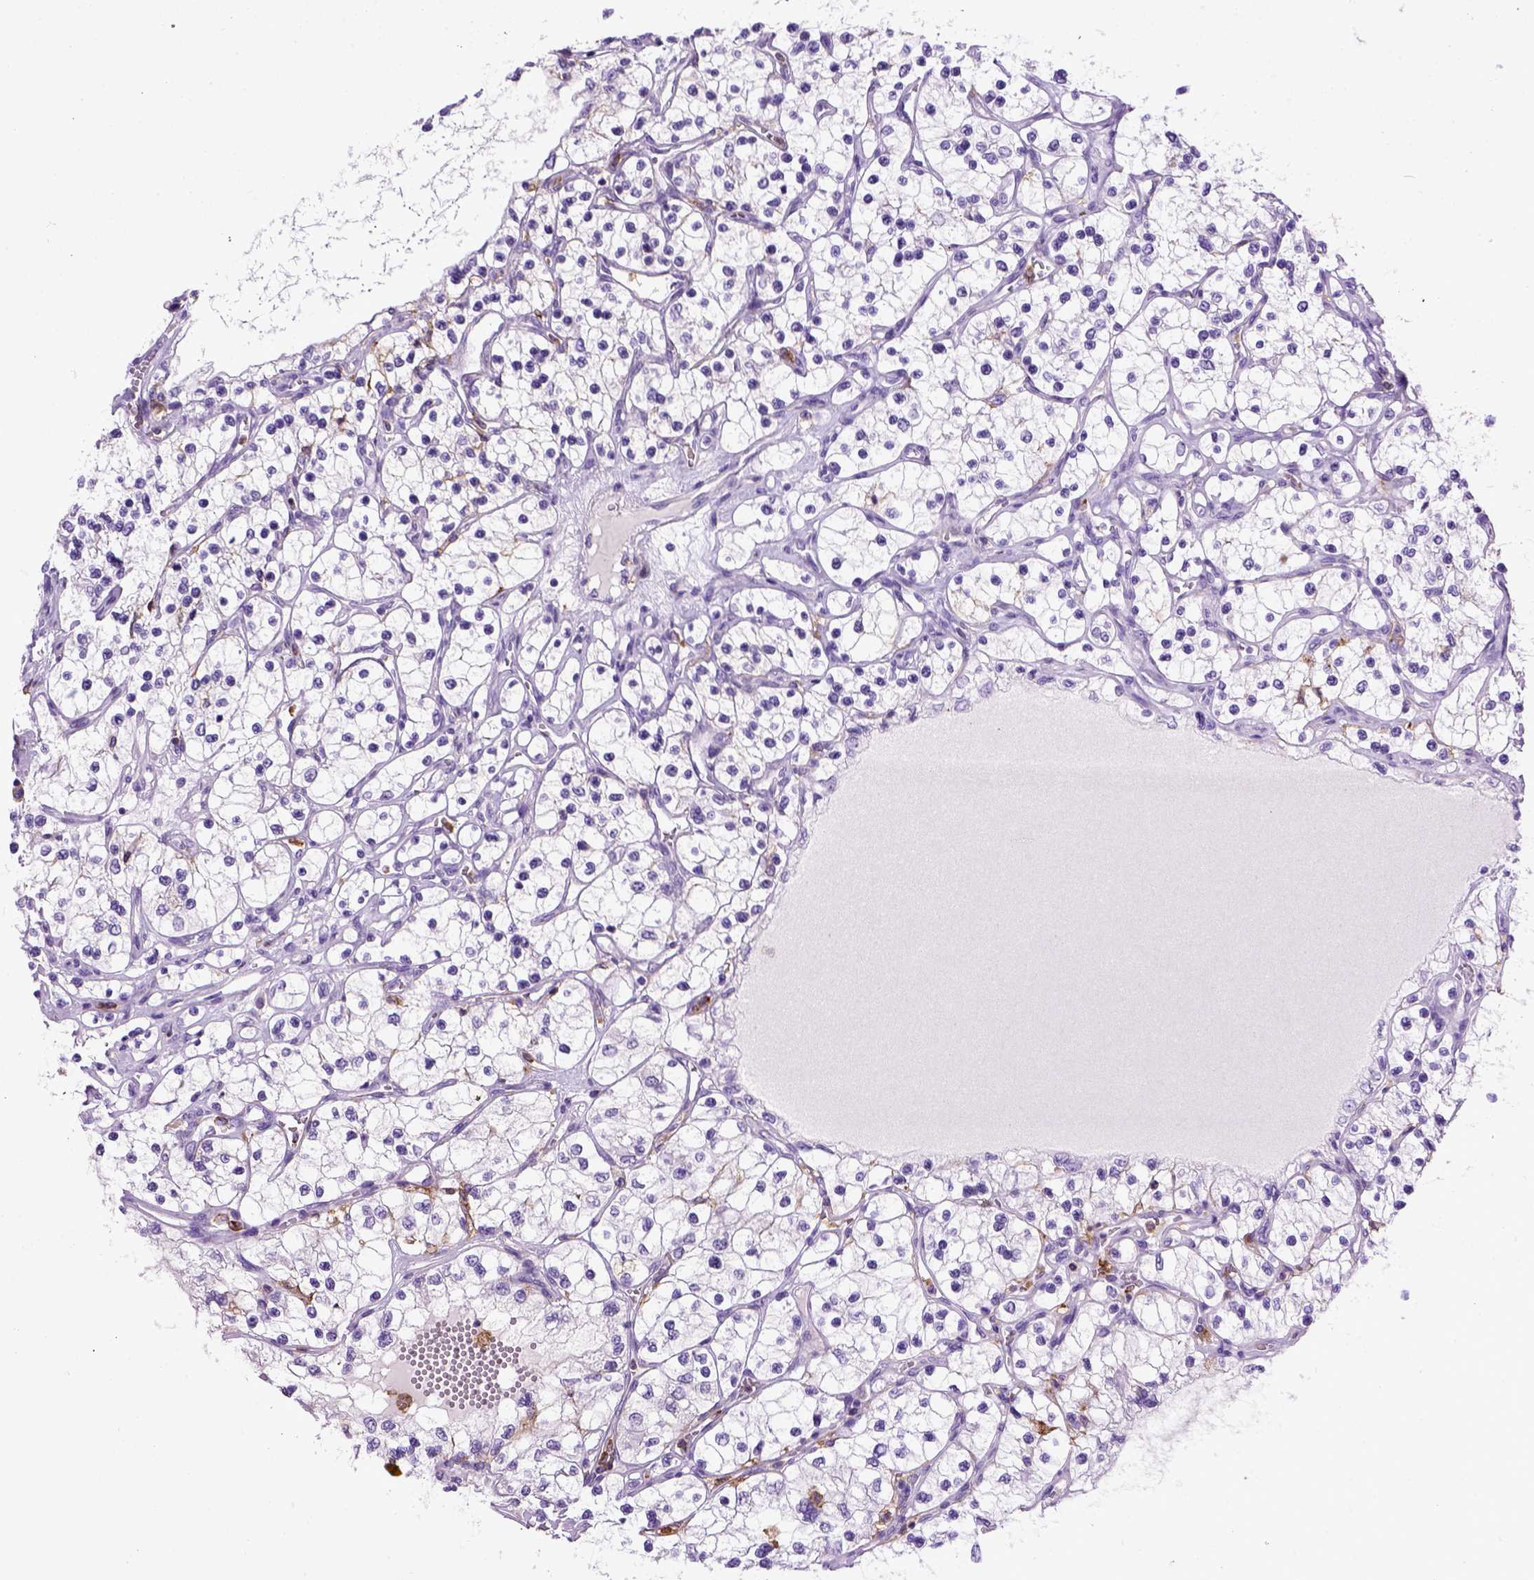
{"staining": {"intensity": "negative", "quantity": "none", "location": "none"}, "tissue": "renal cancer", "cell_type": "Tumor cells", "image_type": "cancer", "snomed": [{"axis": "morphology", "description": "Adenocarcinoma, NOS"}, {"axis": "topography", "description": "Kidney"}], "caption": "This is an IHC image of renal cancer. There is no expression in tumor cells.", "gene": "ITGAX", "patient": {"sex": "female", "age": 69}}